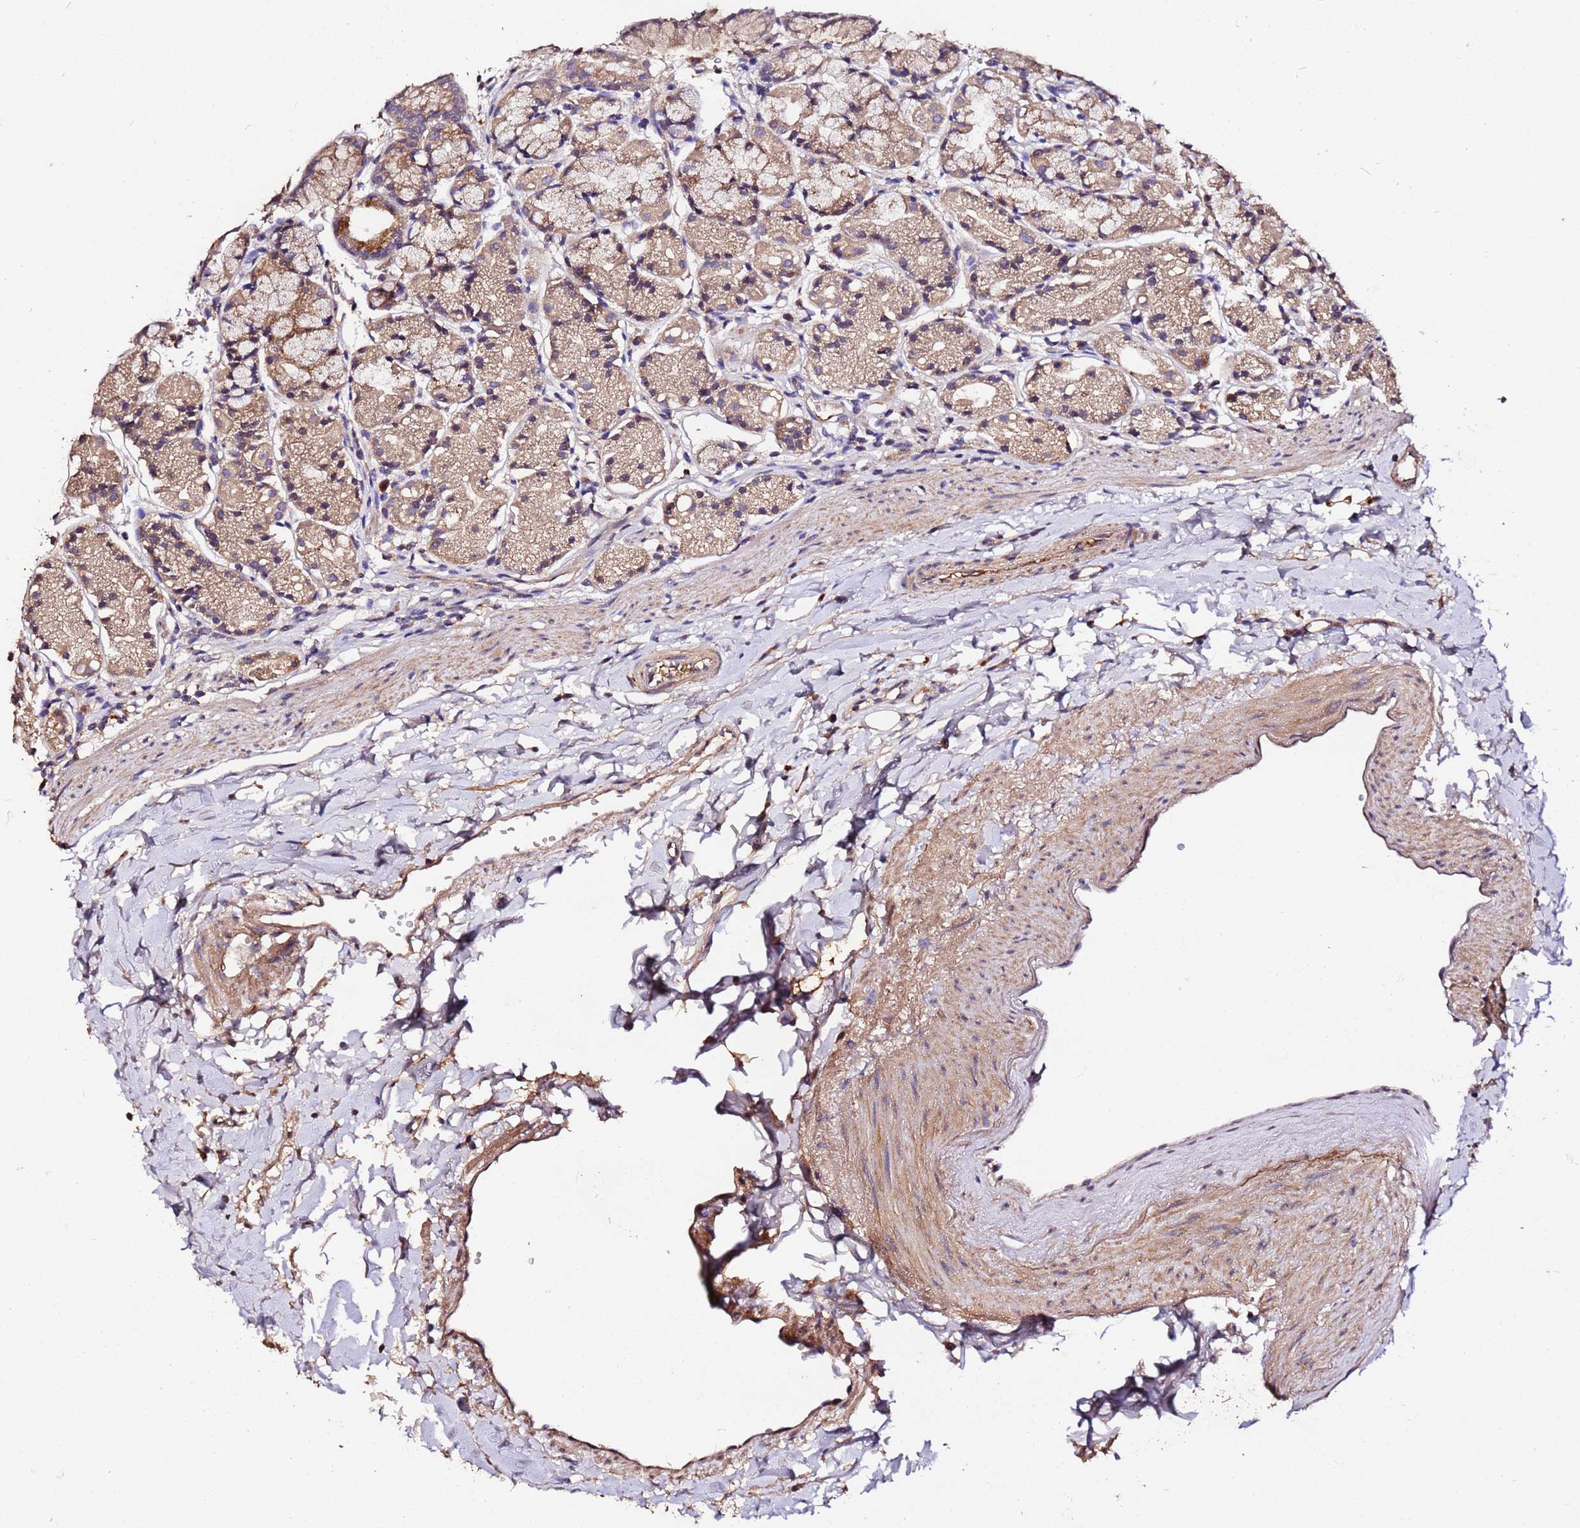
{"staining": {"intensity": "moderate", "quantity": "25%-75%", "location": "cytoplasmic/membranous"}, "tissue": "stomach", "cell_type": "Glandular cells", "image_type": "normal", "snomed": [{"axis": "morphology", "description": "Normal tissue, NOS"}, {"axis": "topography", "description": "Stomach, upper"}], "caption": "Stomach stained with immunohistochemistry shows moderate cytoplasmic/membranous expression in about 25%-75% of glandular cells.", "gene": "MTERF1", "patient": {"sex": "male", "age": 47}}